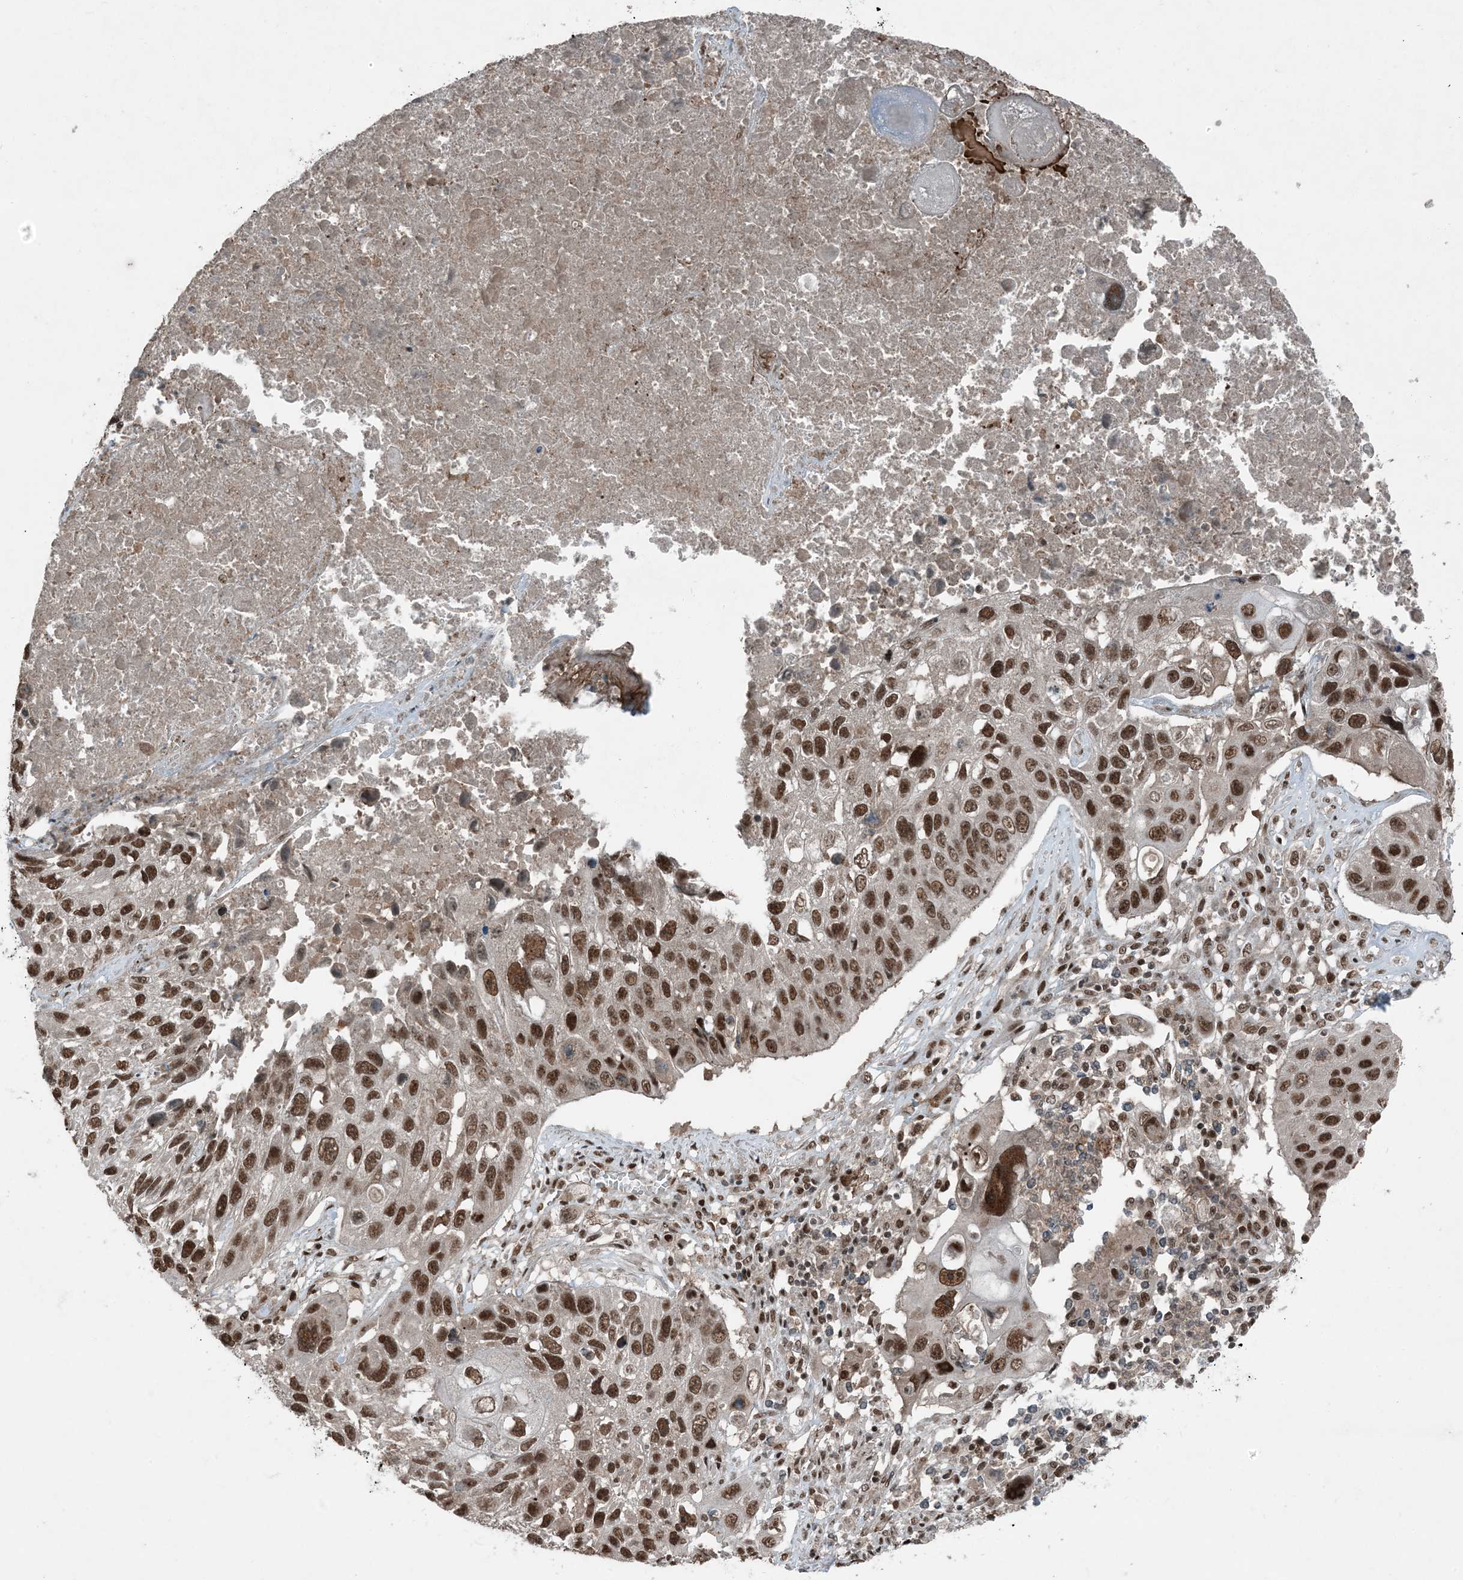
{"staining": {"intensity": "strong", "quantity": ">75%", "location": "nuclear"}, "tissue": "lung cancer", "cell_type": "Tumor cells", "image_type": "cancer", "snomed": [{"axis": "morphology", "description": "Squamous cell carcinoma, NOS"}, {"axis": "topography", "description": "Lung"}], "caption": "Strong nuclear protein expression is seen in about >75% of tumor cells in lung cancer (squamous cell carcinoma). Using DAB (3,3'-diaminobenzidine) (brown) and hematoxylin (blue) stains, captured at high magnification using brightfield microscopy.", "gene": "TRAPPC12", "patient": {"sex": "male", "age": 61}}